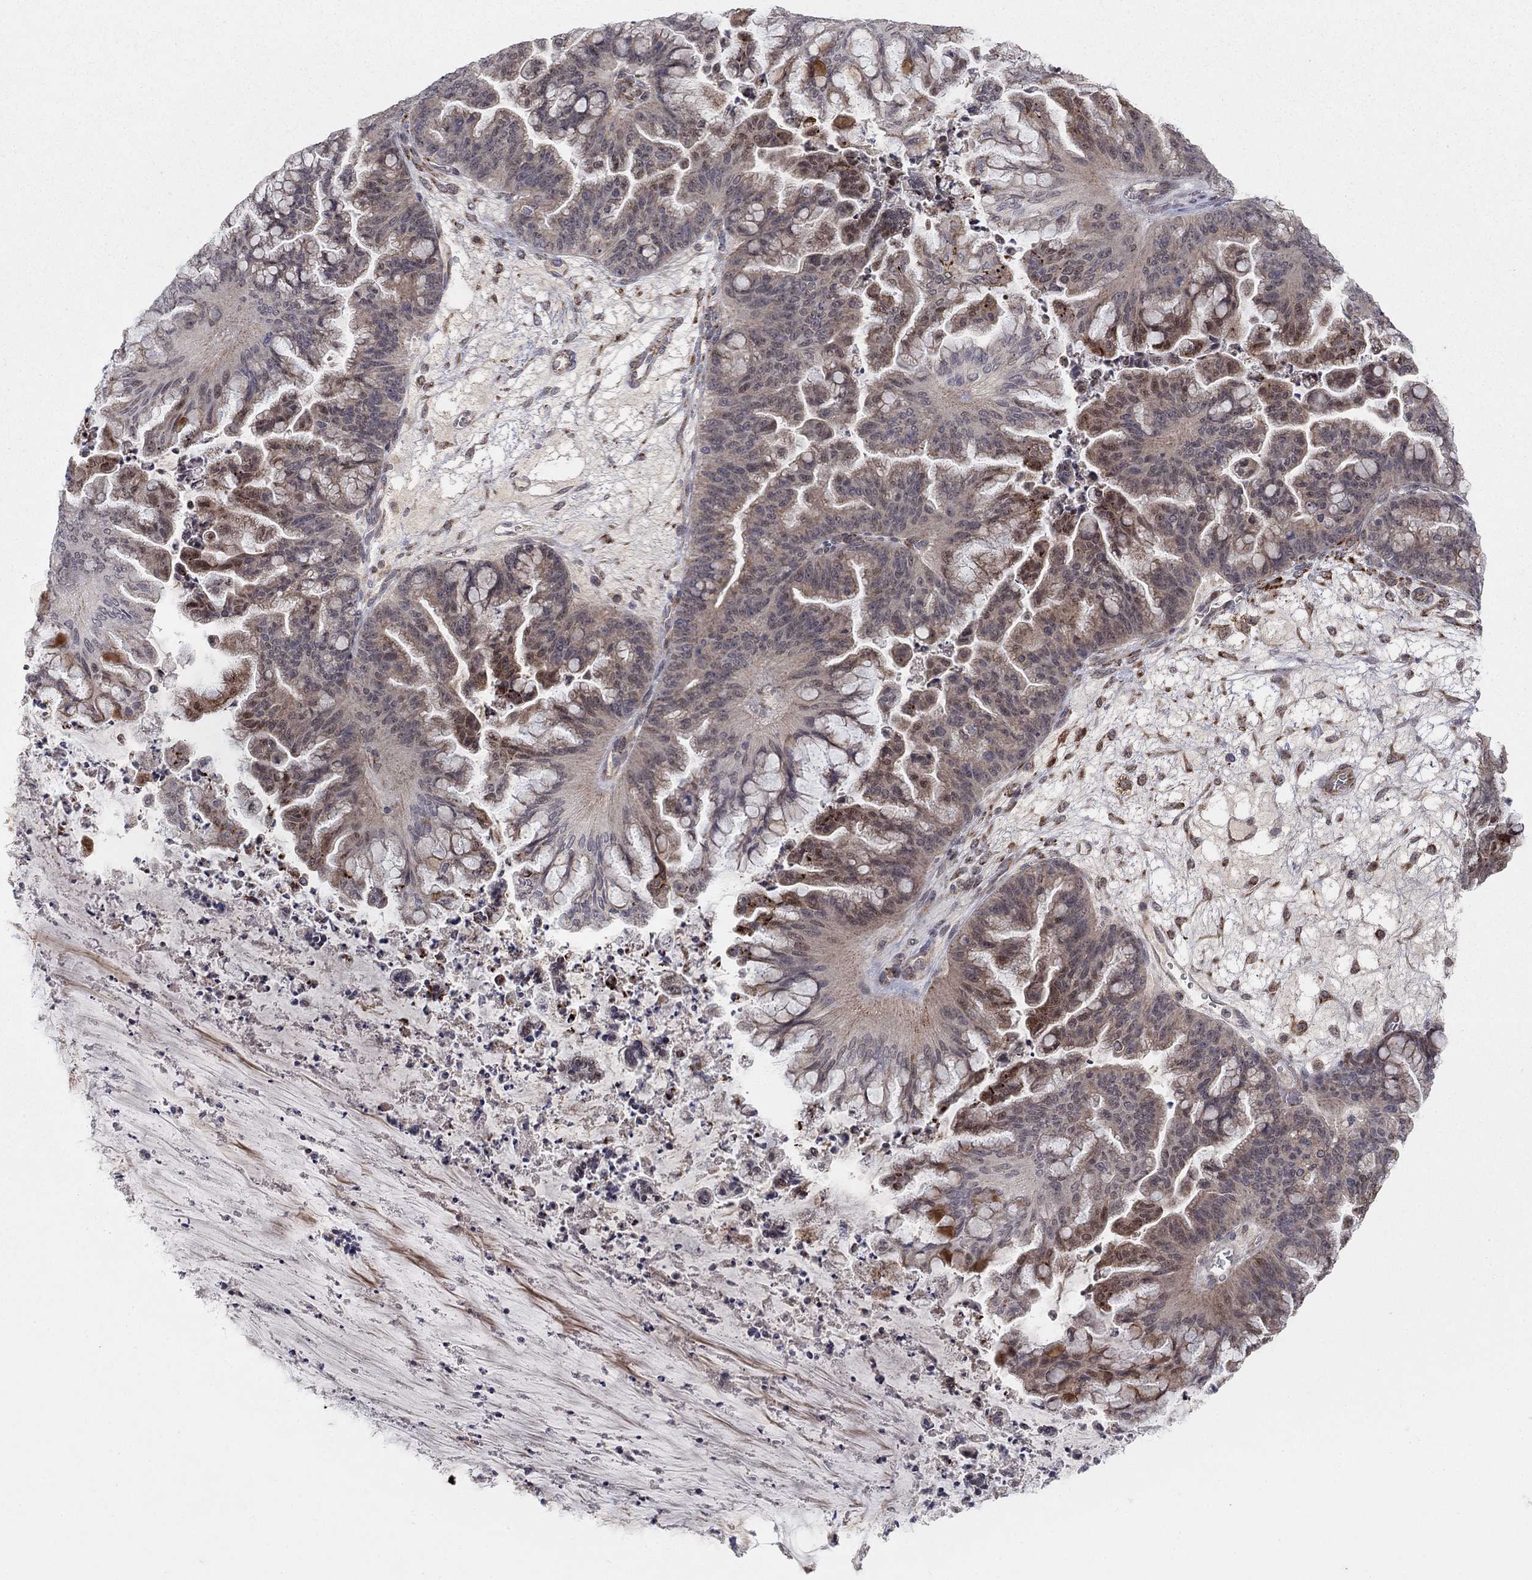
{"staining": {"intensity": "moderate", "quantity": "25%-75%", "location": "cytoplasmic/membranous"}, "tissue": "ovarian cancer", "cell_type": "Tumor cells", "image_type": "cancer", "snomed": [{"axis": "morphology", "description": "Cystadenocarcinoma, mucinous, NOS"}, {"axis": "topography", "description": "Ovary"}], "caption": "Immunohistochemistry (IHC) of mucinous cystadenocarcinoma (ovarian) shows medium levels of moderate cytoplasmic/membranous expression in approximately 25%-75% of tumor cells.", "gene": "ZNF395", "patient": {"sex": "female", "age": 67}}